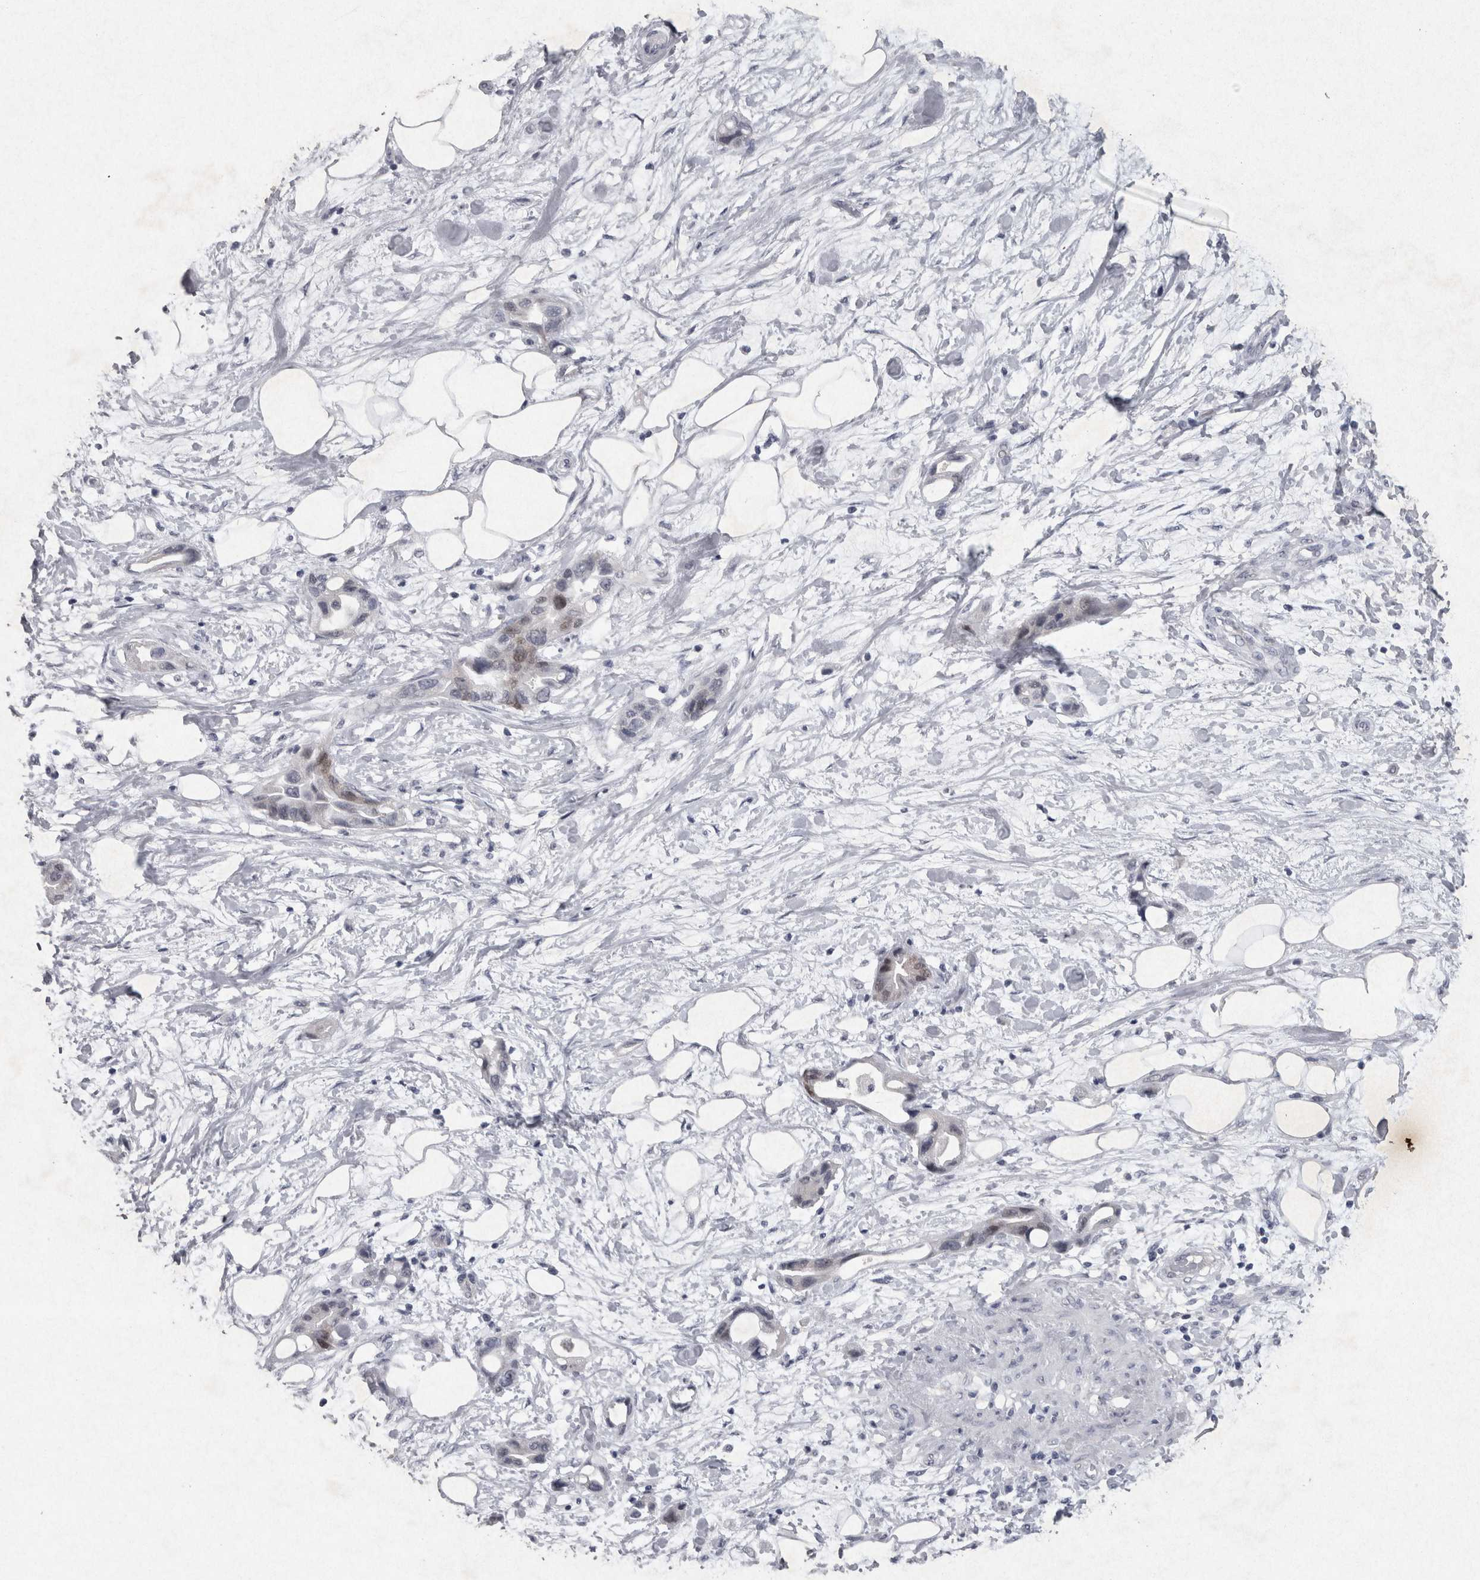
{"staining": {"intensity": "weak", "quantity": "25%-75%", "location": "nuclear"}, "tissue": "pancreatic cancer", "cell_type": "Tumor cells", "image_type": "cancer", "snomed": [{"axis": "morphology", "description": "Adenocarcinoma, NOS"}, {"axis": "topography", "description": "Pancreas"}], "caption": "Pancreatic cancer stained with a protein marker displays weak staining in tumor cells.", "gene": "PDX1", "patient": {"sex": "female", "age": 57}}